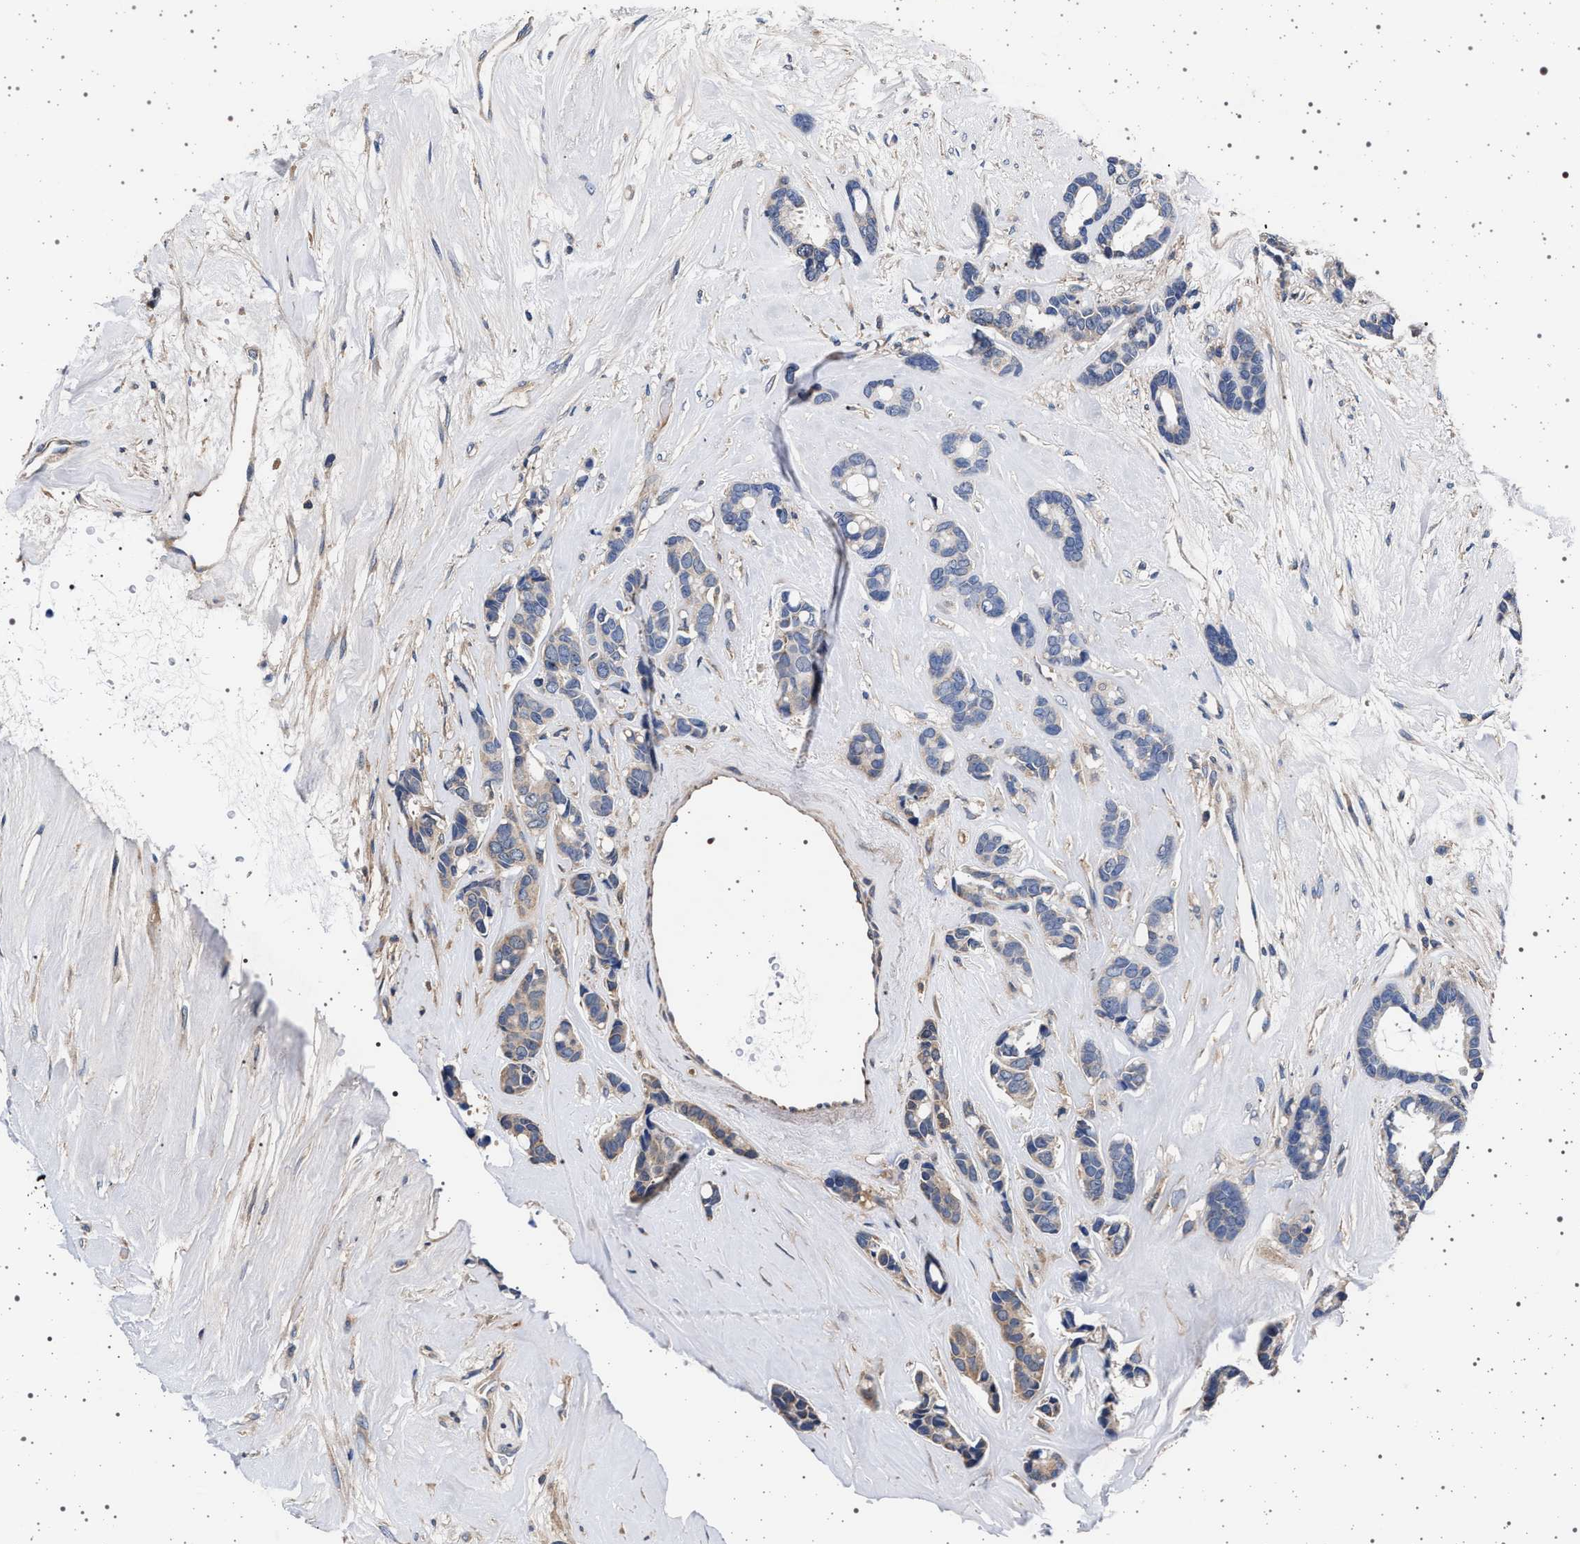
{"staining": {"intensity": "weak", "quantity": "<25%", "location": "cytoplasmic/membranous"}, "tissue": "breast cancer", "cell_type": "Tumor cells", "image_type": "cancer", "snomed": [{"axis": "morphology", "description": "Duct carcinoma"}, {"axis": "topography", "description": "Breast"}], "caption": "This is an immunohistochemistry (IHC) photomicrograph of intraductal carcinoma (breast). There is no staining in tumor cells.", "gene": "MAP3K2", "patient": {"sex": "female", "age": 87}}